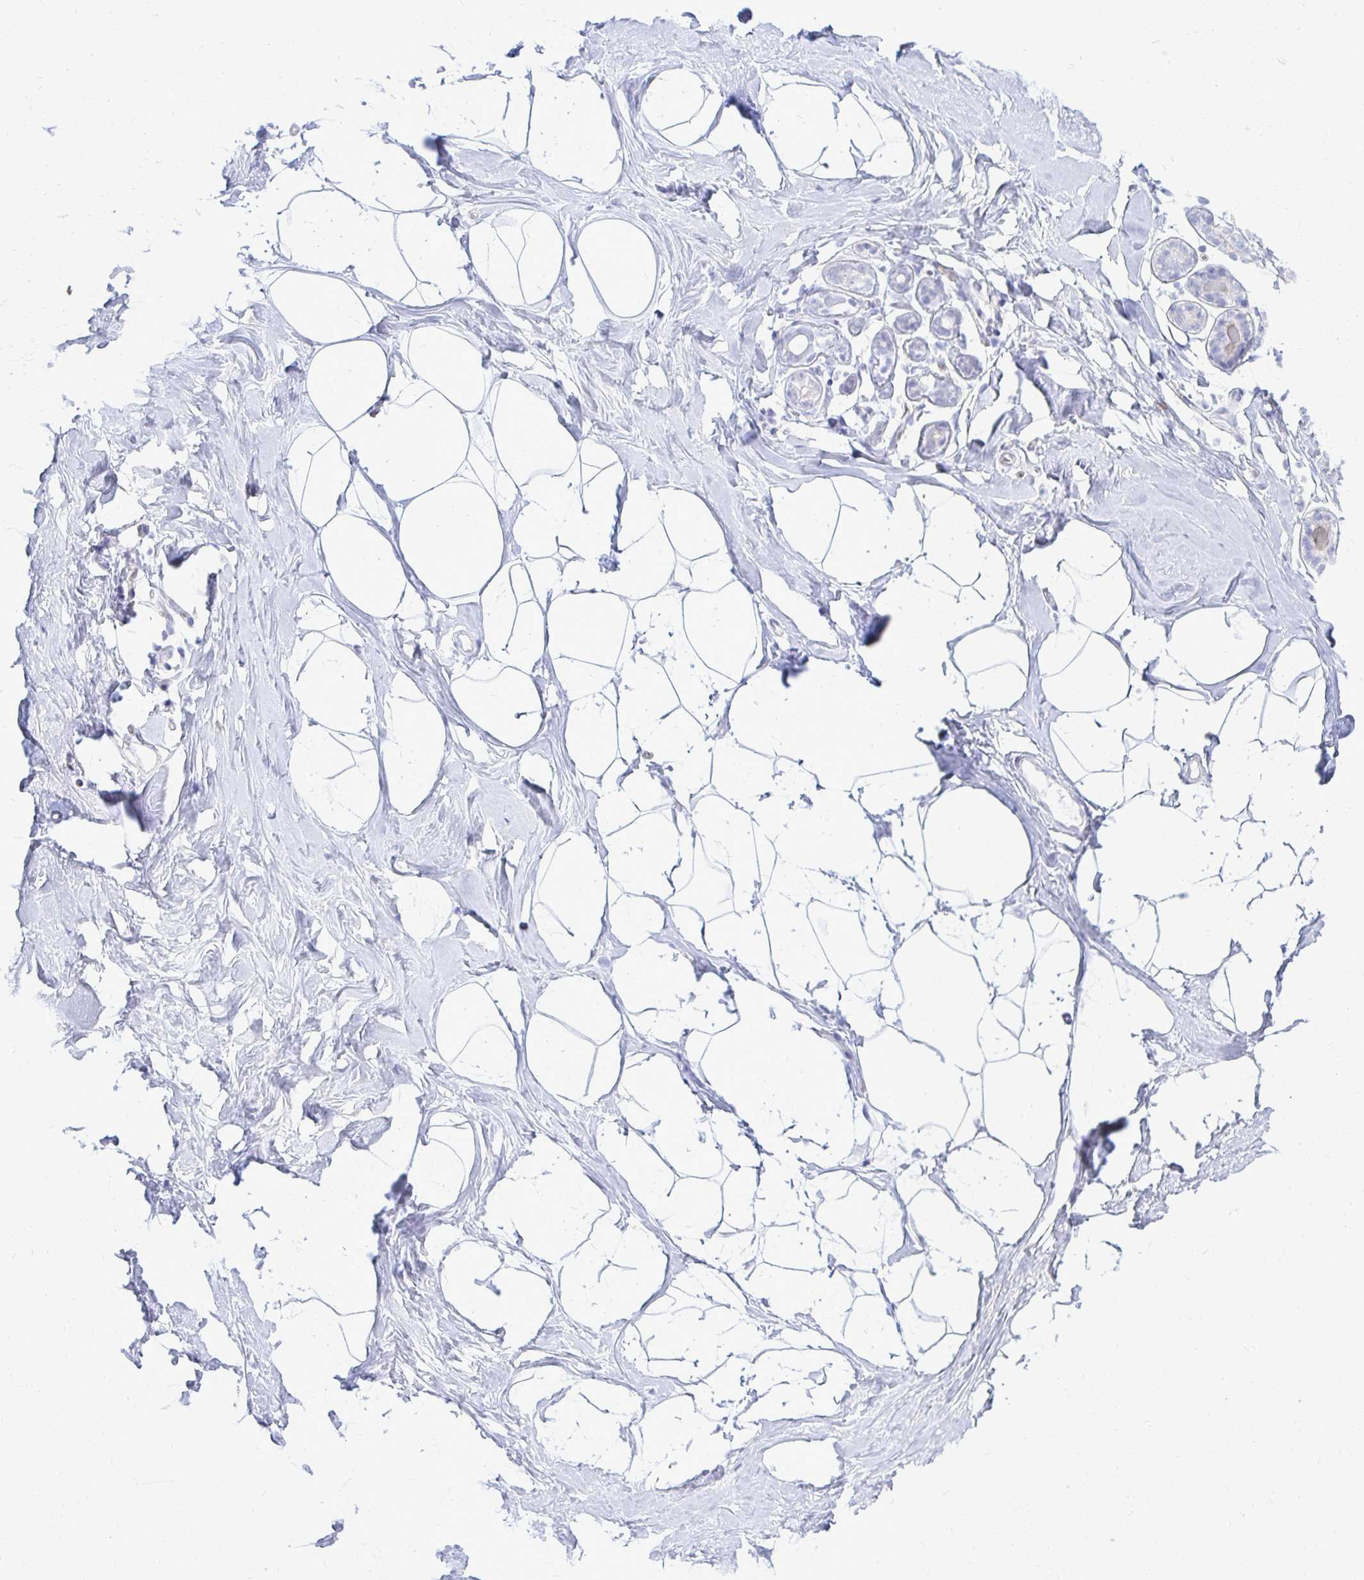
{"staining": {"intensity": "negative", "quantity": "none", "location": "none"}, "tissue": "breast", "cell_type": "Adipocytes", "image_type": "normal", "snomed": [{"axis": "morphology", "description": "Normal tissue, NOS"}, {"axis": "topography", "description": "Breast"}], "caption": "This is an immunohistochemistry (IHC) micrograph of unremarkable human breast. There is no staining in adipocytes.", "gene": "TSPEAR", "patient": {"sex": "female", "age": 32}}